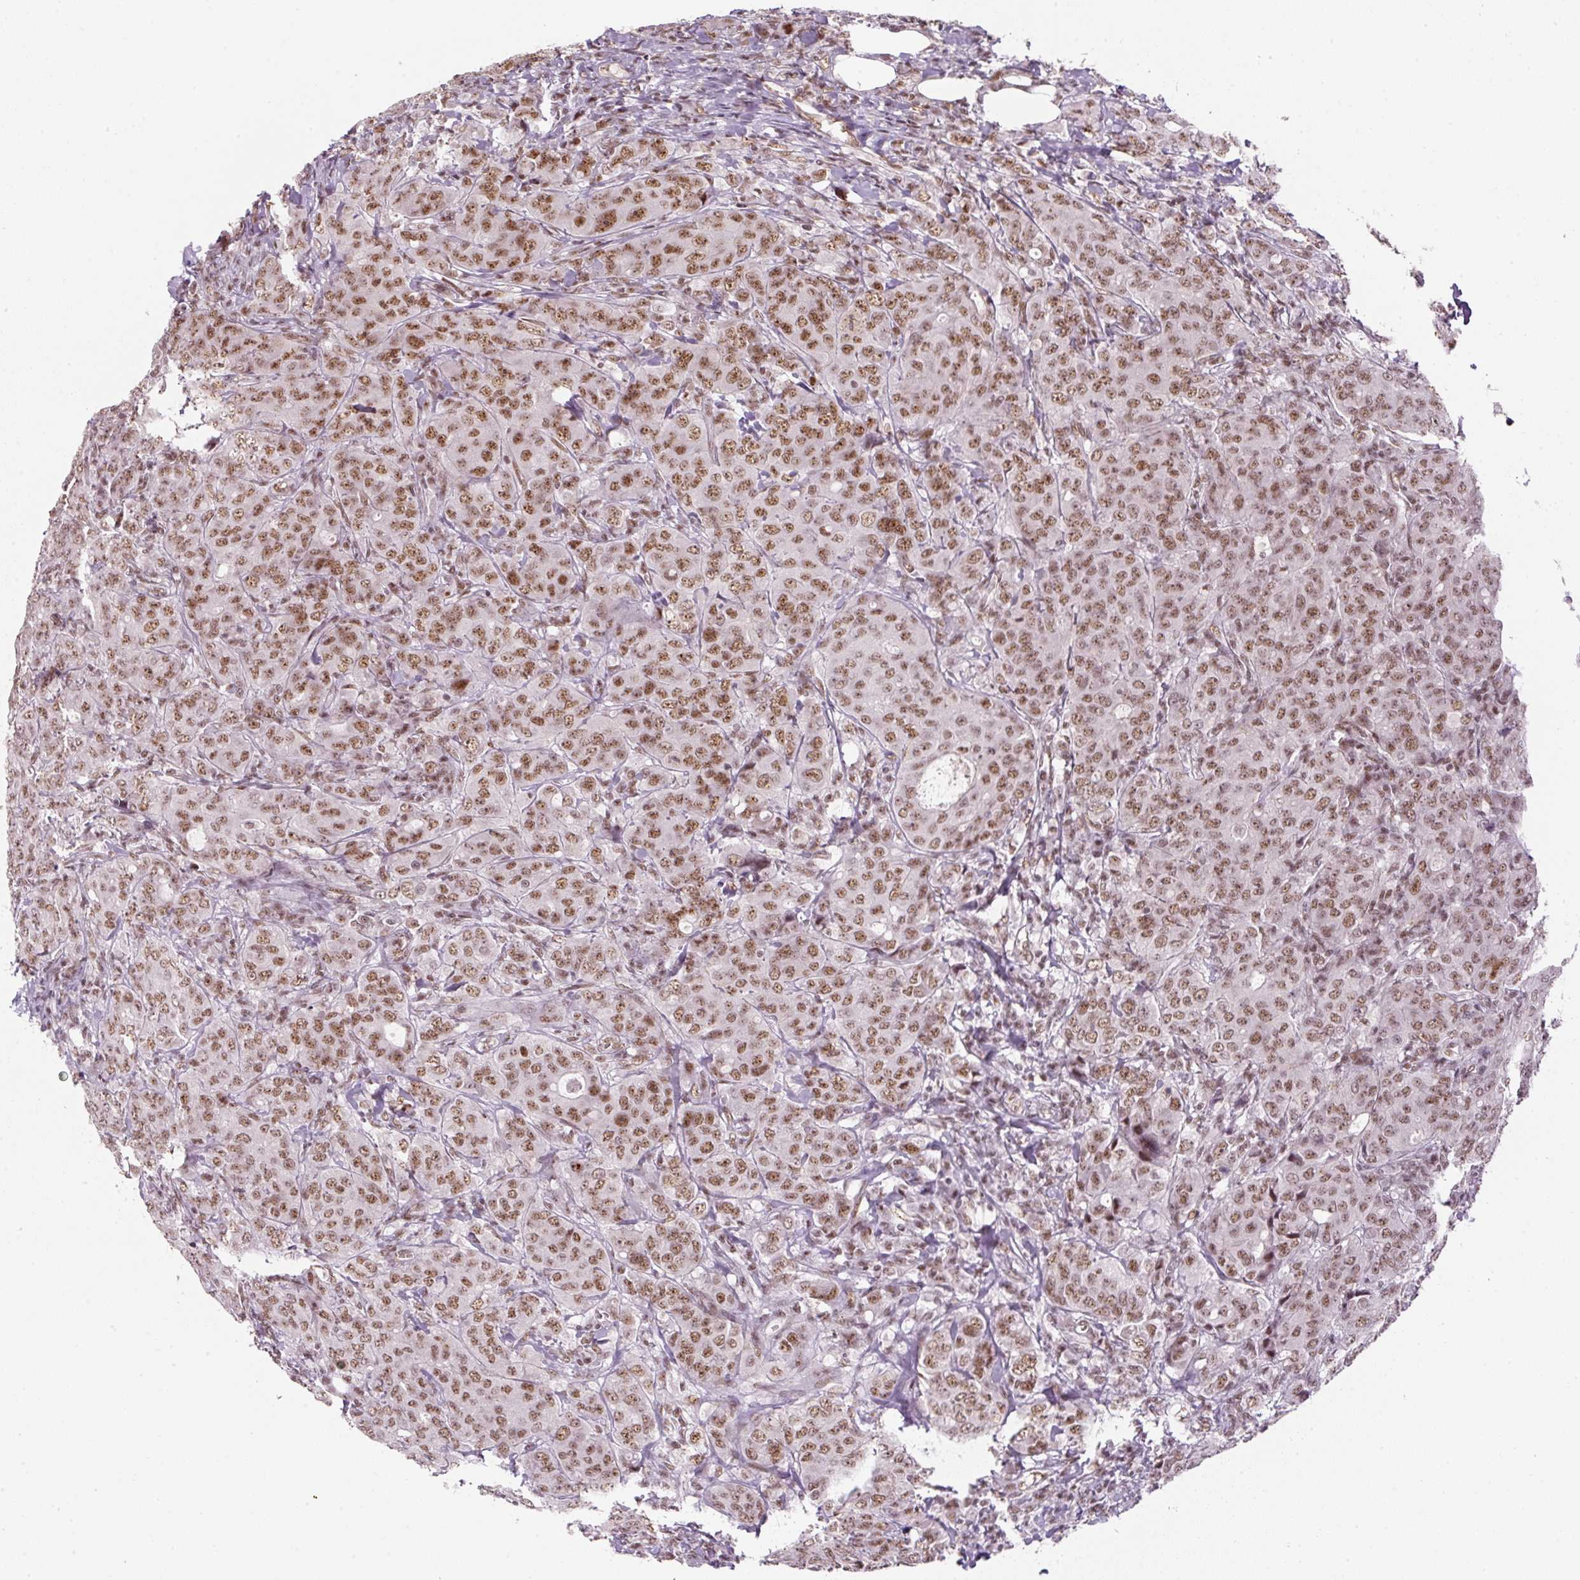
{"staining": {"intensity": "moderate", "quantity": ">75%", "location": "nuclear"}, "tissue": "breast cancer", "cell_type": "Tumor cells", "image_type": "cancer", "snomed": [{"axis": "morphology", "description": "Duct carcinoma"}, {"axis": "topography", "description": "Breast"}], "caption": "Protein staining reveals moderate nuclear staining in approximately >75% of tumor cells in breast cancer (intraductal carcinoma).", "gene": "U2AF2", "patient": {"sex": "female", "age": 43}}